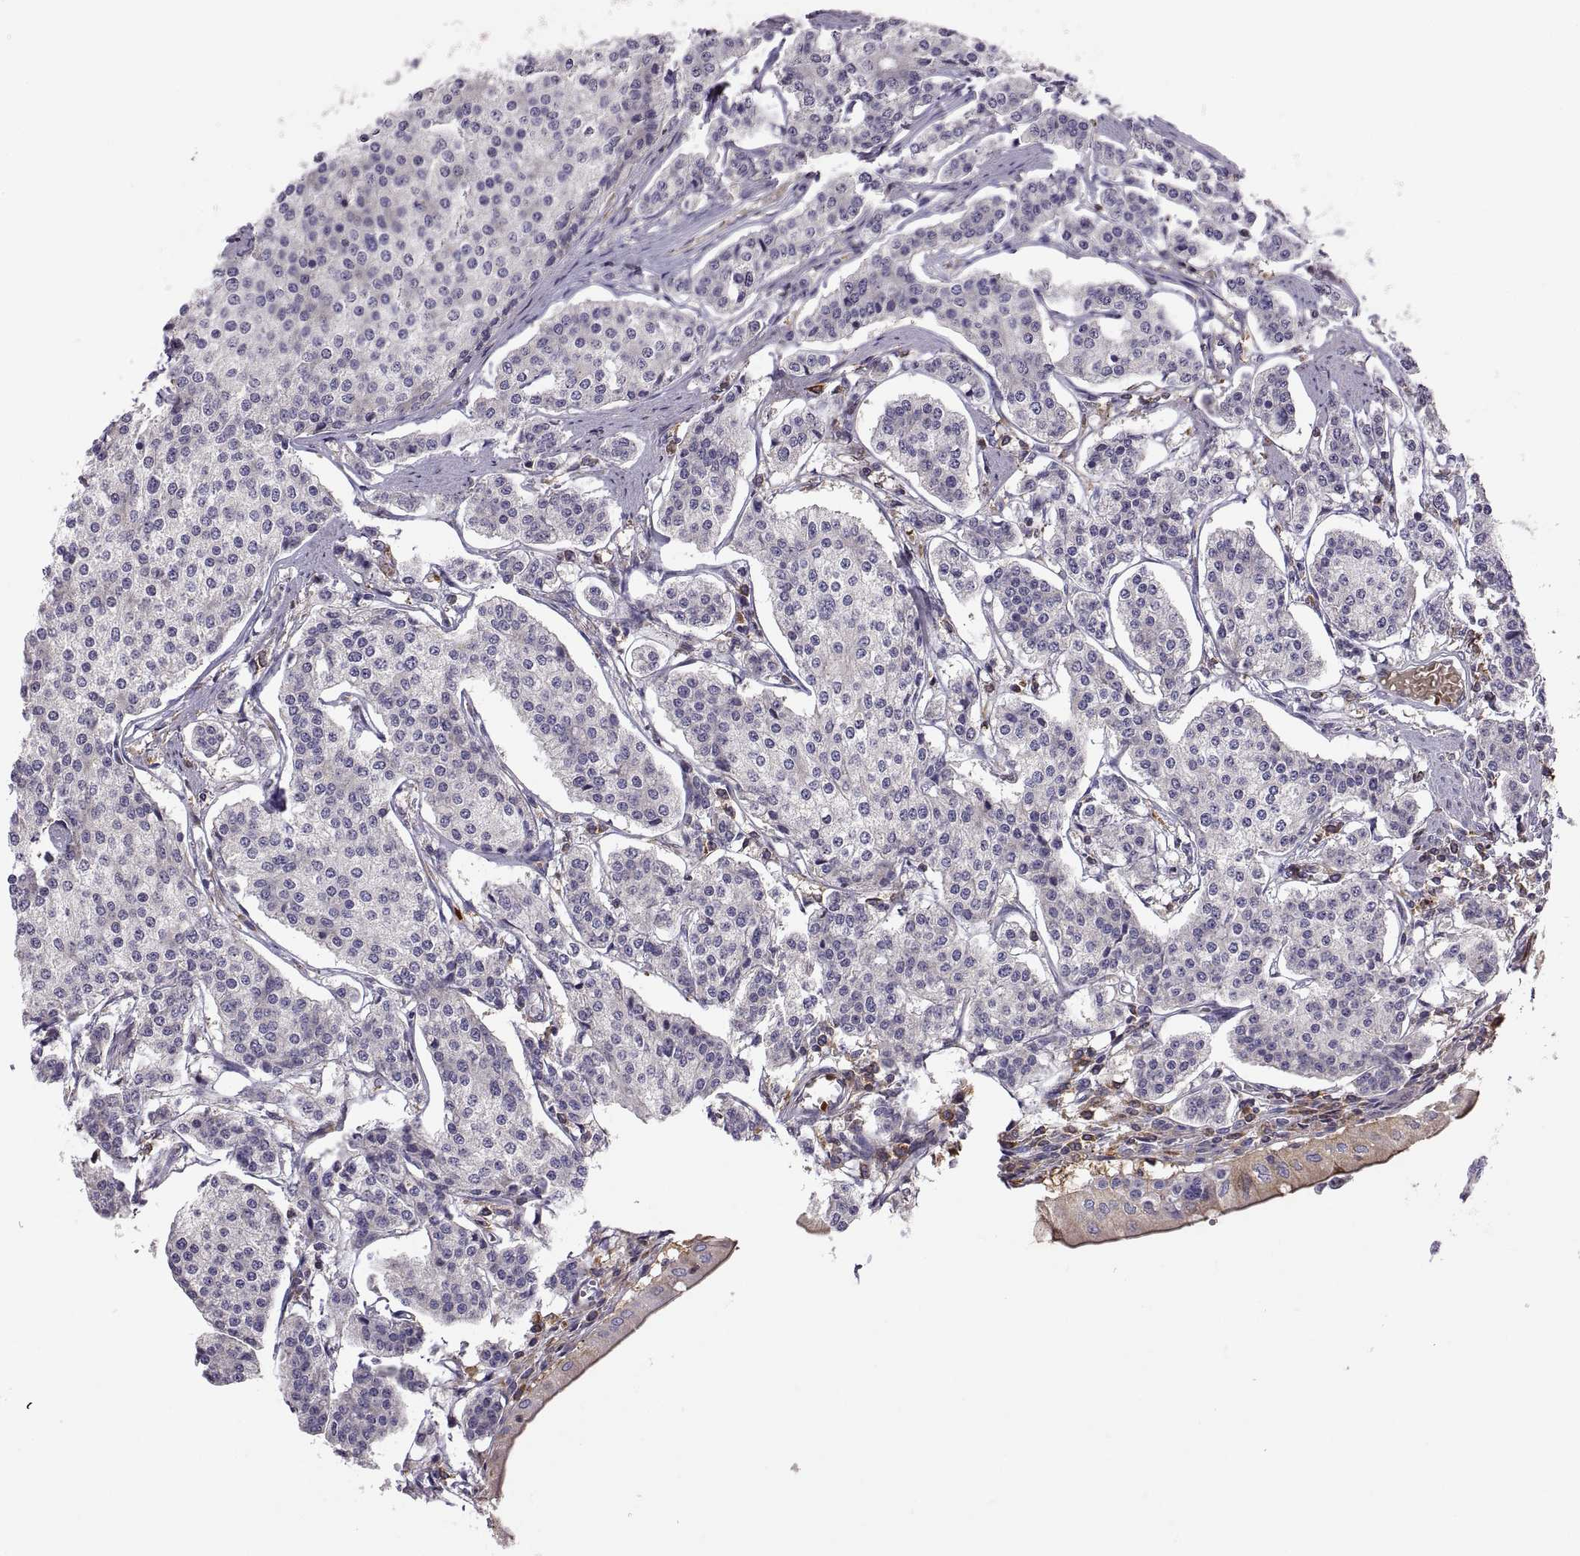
{"staining": {"intensity": "negative", "quantity": "none", "location": "none"}, "tissue": "carcinoid", "cell_type": "Tumor cells", "image_type": "cancer", "snomed": [{"axis": "morphology", "description": "Carcinoid, malignant, NOS"}, {"axis": "topography", "description": "Small intestine"}], "caption": "Carcinoid (malignant) stained for a protein using IHC demonstrates no staining tumor cells.", "gene": "SPATA32", "patient": {"sex": "female", "age": 65}}